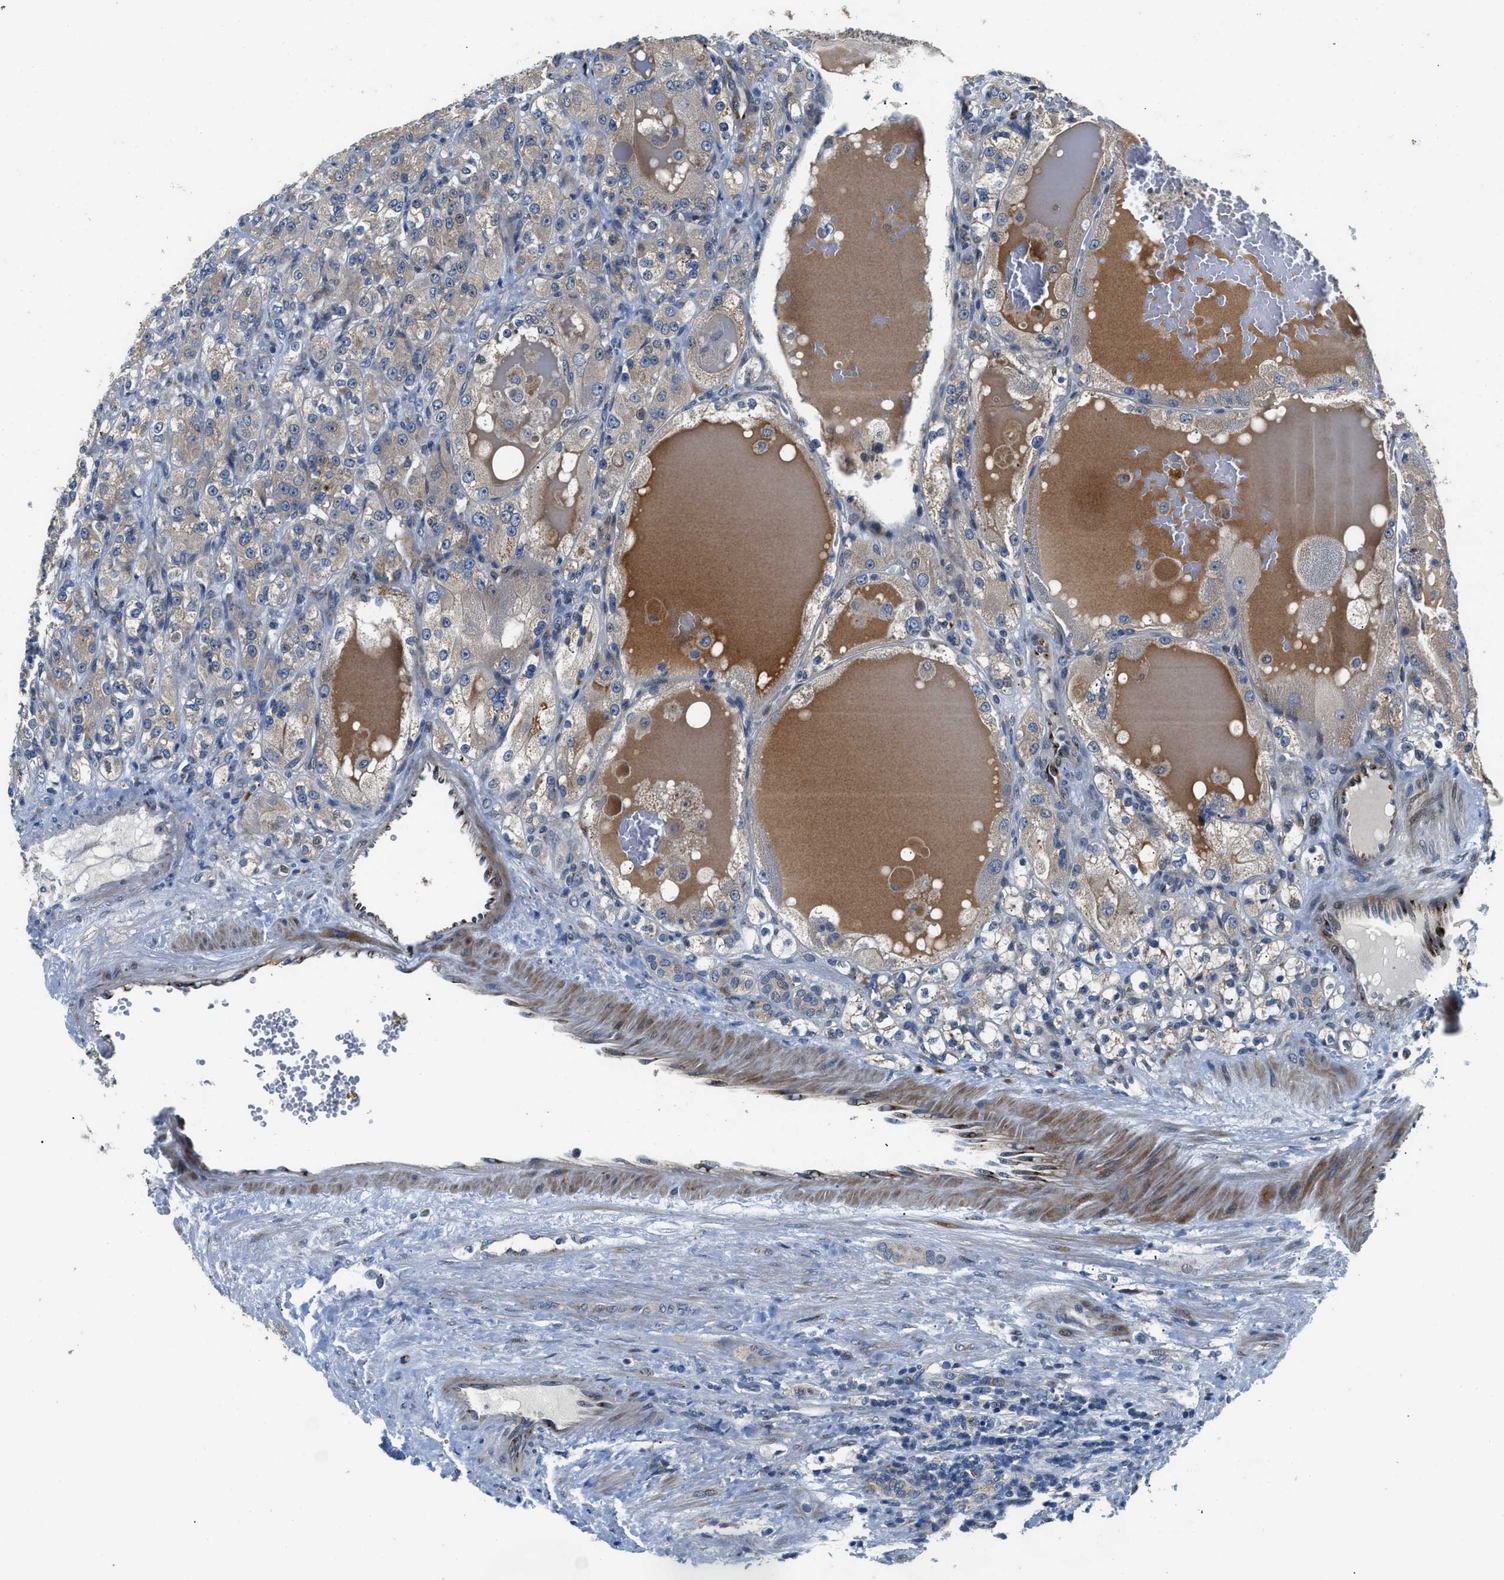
{"staining": {"intensity": "weak", "quantity": "25%-75%", "location": "cytoplasmic/membranous"}, "tissue": "renal cancer", "cell_type": "Tumor cells", "image_type": "cancer", "snomed": [{"axis": "morphology", "description": "Normal tissue, NOS"}, {"axis": "morphology", "description": "Adenocarcinoma, NOS"}, {"axis": "topography", "description": "Kidney"}], "caption": "The micrograph reveals a brown stain indicating the presence of a protein in the cytoplasmic/membranous of tumor cells in renal cancer (adenocarcinoma). Nuclei are stained in blue.", "gene": "FUT8", "patient": {"sex": "male", "age": 61}}